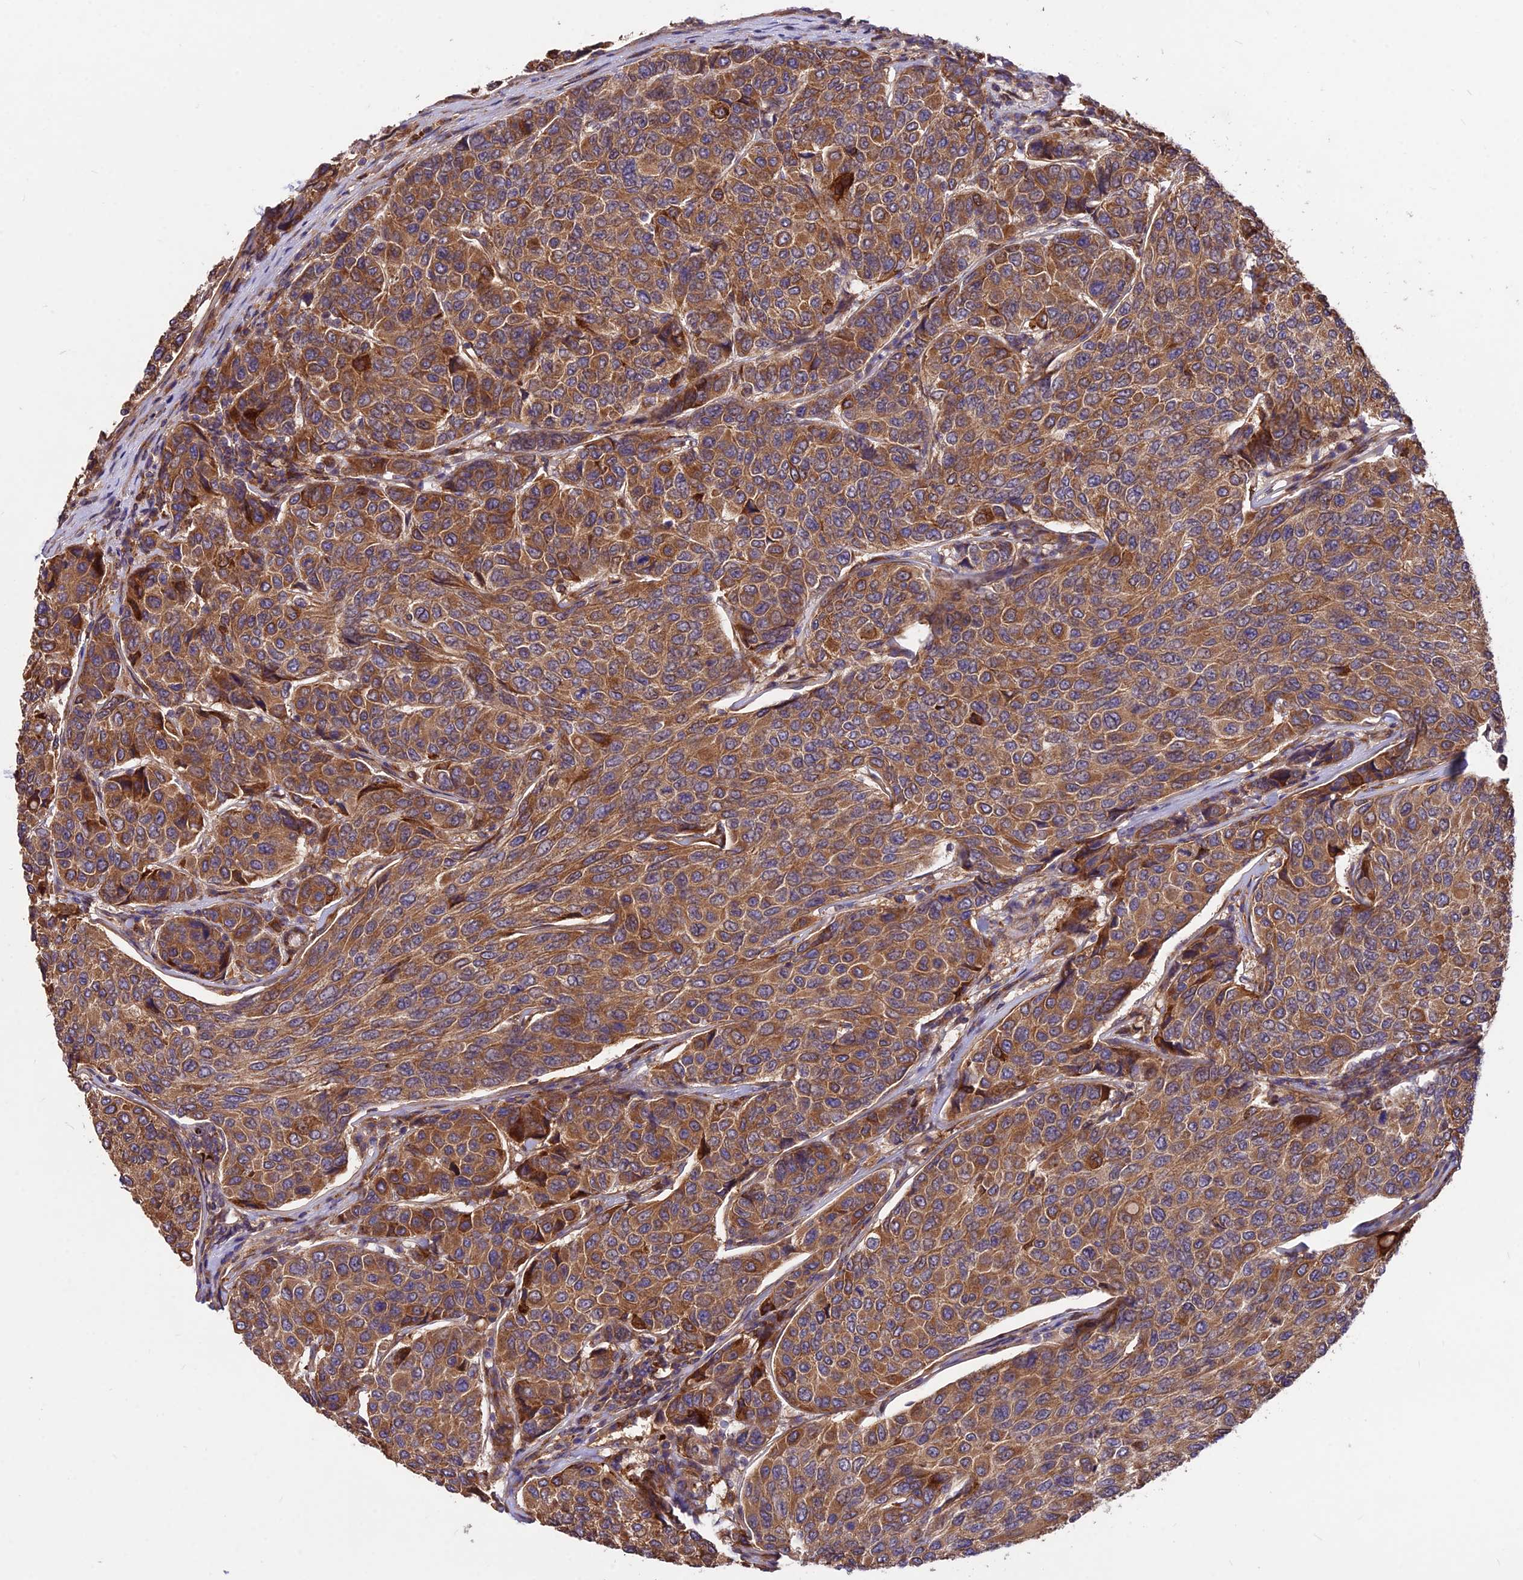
{"staining": {"intensity": "strong", "quantity": ">75%", "location": "cytoplasmic/membranous"}, "tissue": "breast cancer", "cell_type": "Tumor cells", "image_type": "cancer", "snomed": [{"axis": "morphology", "description": "Duct carcinoma"}, {"axis": "topography", "description": "Breast"}], "caption": "High-magnification brightfield microscopy of breast intraductal carcinoma stained with DAB (3,3'-diaminobenzidine) (brown) and counterstained with hematoxylin (blue). tumor cells exhibit strong cytoplasmic/membranous expression is present in about>75% of cells.", "gene": "ROCK1", "patient": {"sex": "female", "age": 55}}